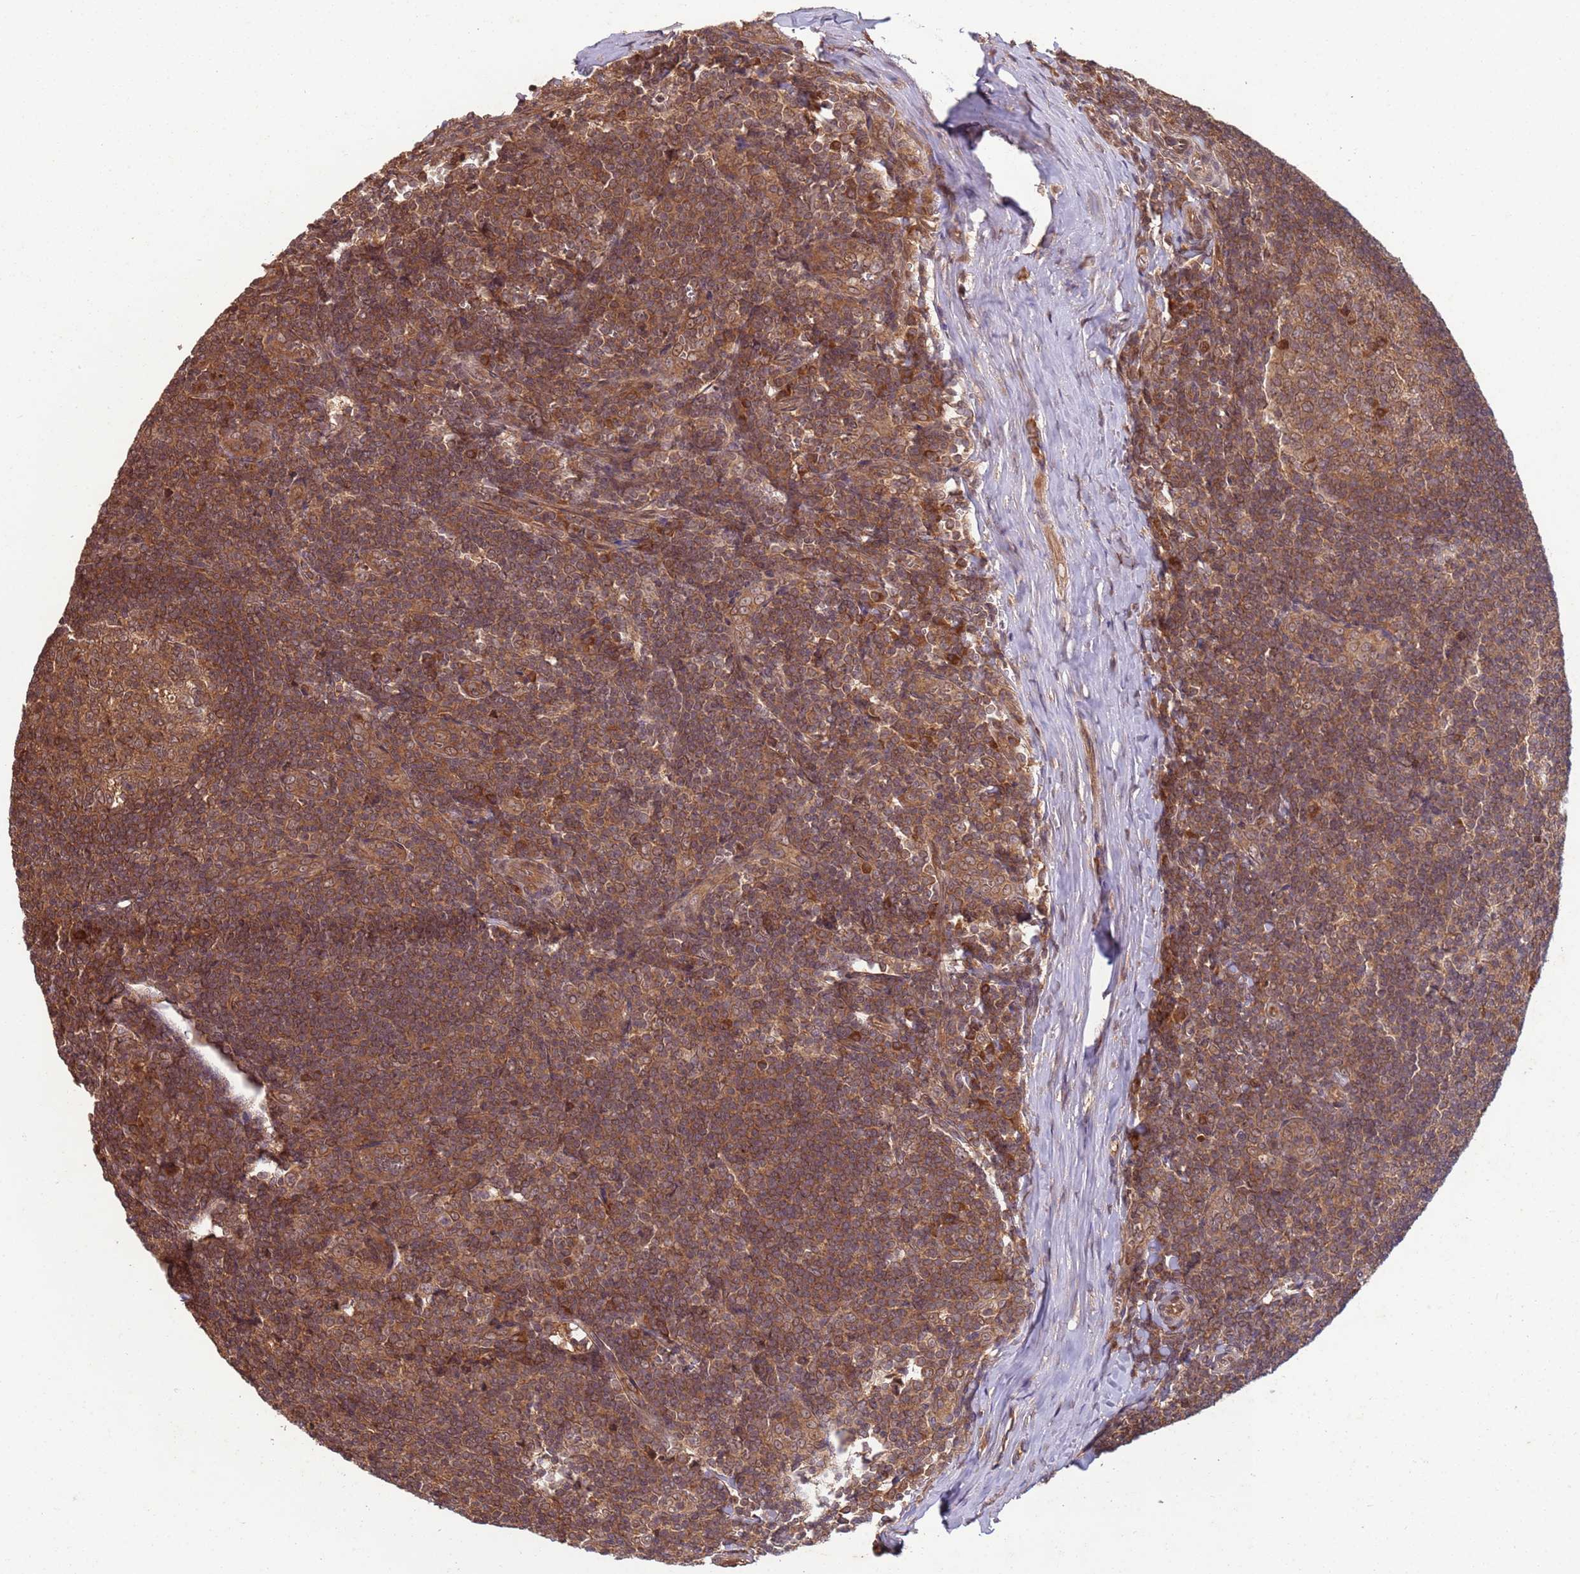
{"staining": {"intensity": "moderate", "quantity": ">75%", "location": "cytoplasmic/membranous"}, "tissue": "tonsil", "cell_type": "Germinal center cells", "image_type": "normal", "snomed": [{"axis": "morphology", "description": "Normal tissue, NOS"}, {"axis": "topography", "description": "Tonsil"}], "caption": "An immunohistochemistry (IHC) photomicrograph of benign tissue is shown. Protein staining in brown labels moderate cytoplasmic/membranous positivity in tonsil within germinal center cells.", "gene": "ERI1", "patient": {"sex": "male", "age": 27}}